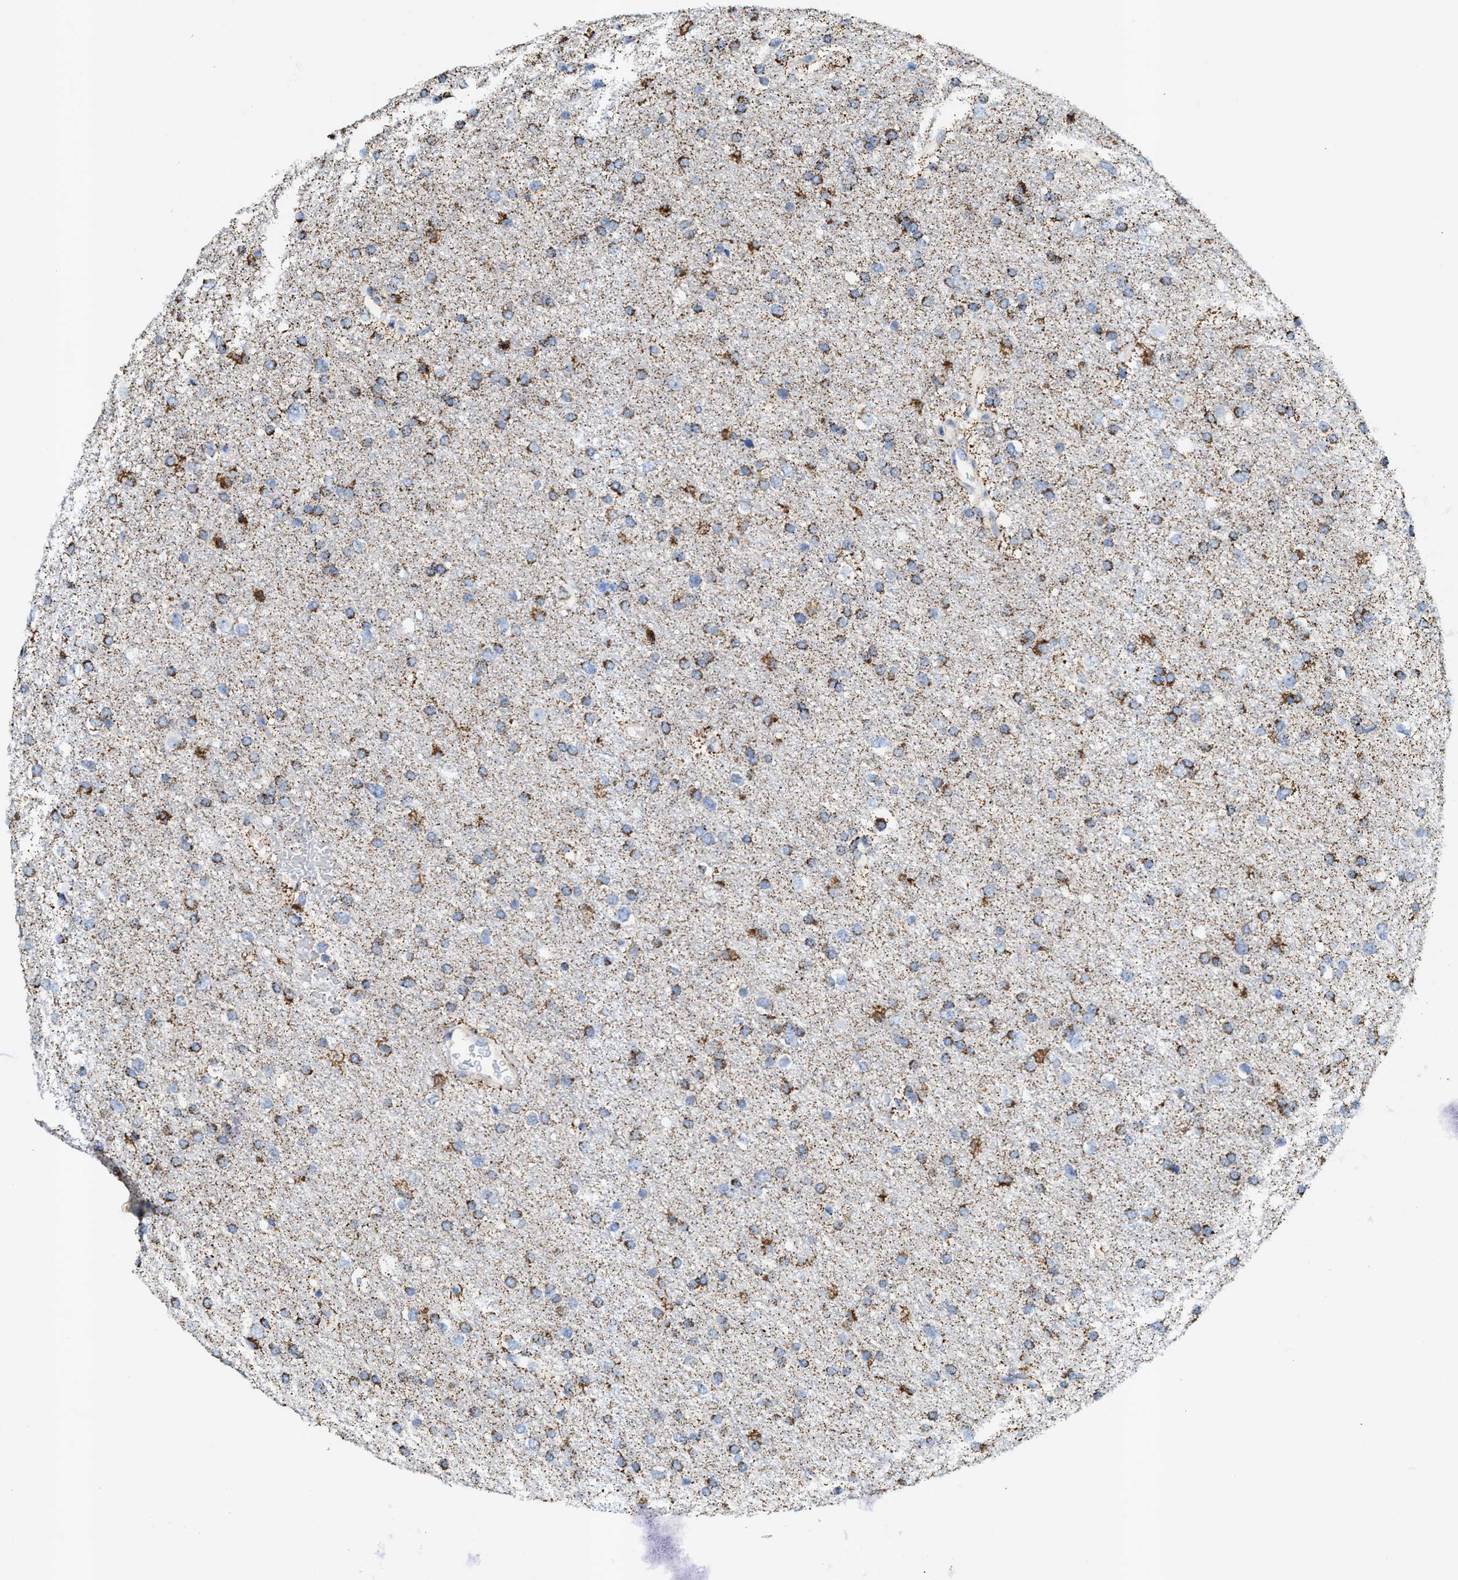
{"staining": {"intensity": "moderate", "quantity": "25%-75%", "location": "cytoplasmic/membranous"}, "tissue": "glioma", "cell_type": "Tumor cells", "image_type": "cancer", "snomed": [{"axis": "morphology", "description": "Glioma, malignant, Low grade"}, {"axis": "topography", "description": "Brain"}], "caption": "Tumor cells exhibit medium levels of moderate cytoplasmic/membranous staining in about 25%-75% of cells in glioma.", "gene": "JAG1", "patient": {"sex": "female", "age": 37}}